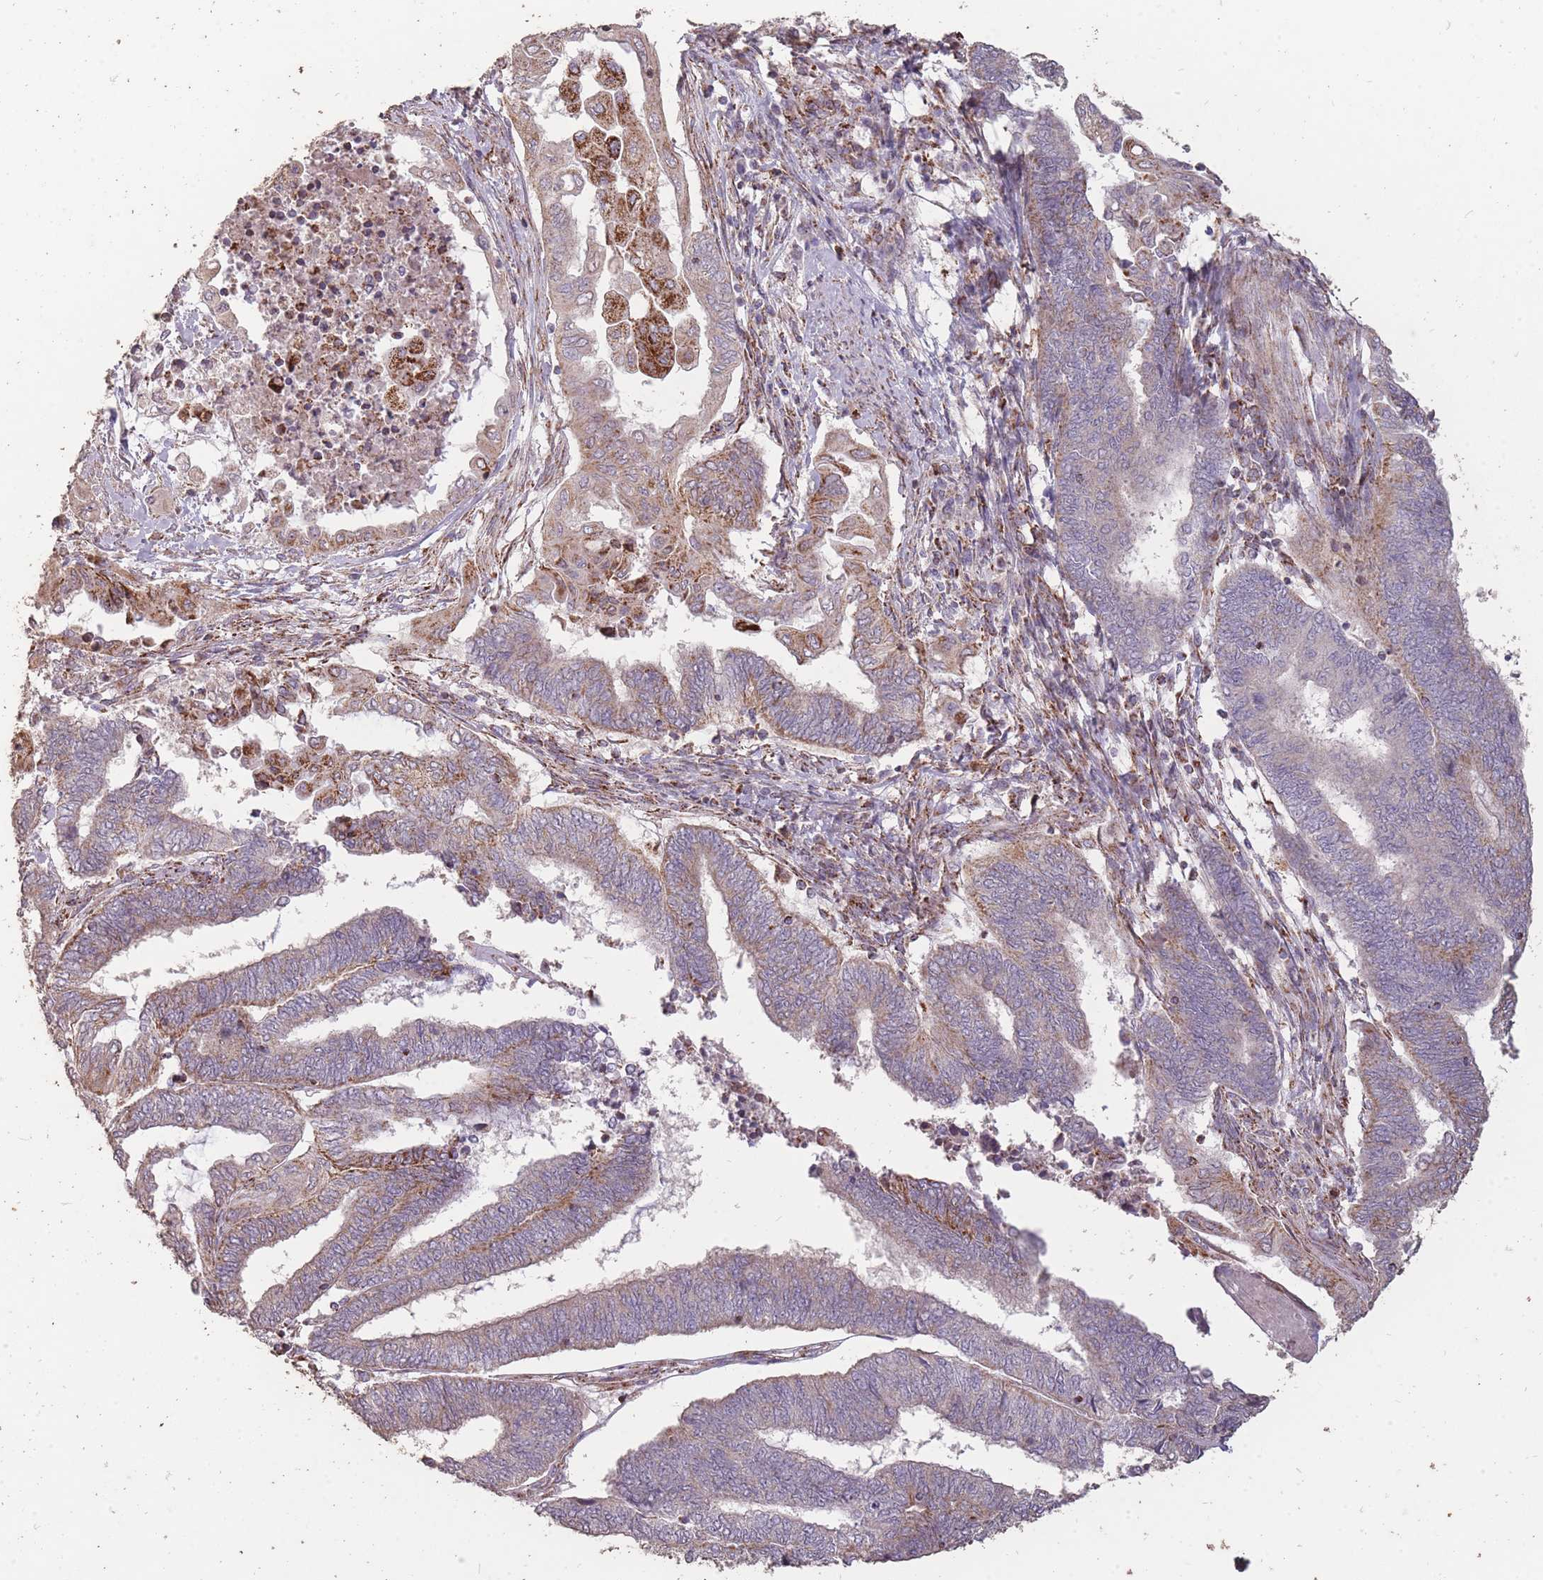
{"staining": {"intensity": "moderate", "quantity": "25%-75%", "location": "cytoplasmic/membranous"}, "tissue": "endometrial cancer", "cell_type": "Tumor cells", "image_type": "cancer", "snomed": [{"axis": "morphology", "description": "Adenocarcinoma, NOS"}, {"axis": "topography", "description": "Uterus"}, {"axis": "topography", "description": "Endometrium"}], "caption": "This image displays immunohistochemistry (IHC) staining of endometrial adenocarcinoma, with medium moderate cytoplasmic/membranous expression in approximately 25%-75% of tumor cells.", "gene": "CNOT8", "patient": {"sex": "female", "age": 70}}